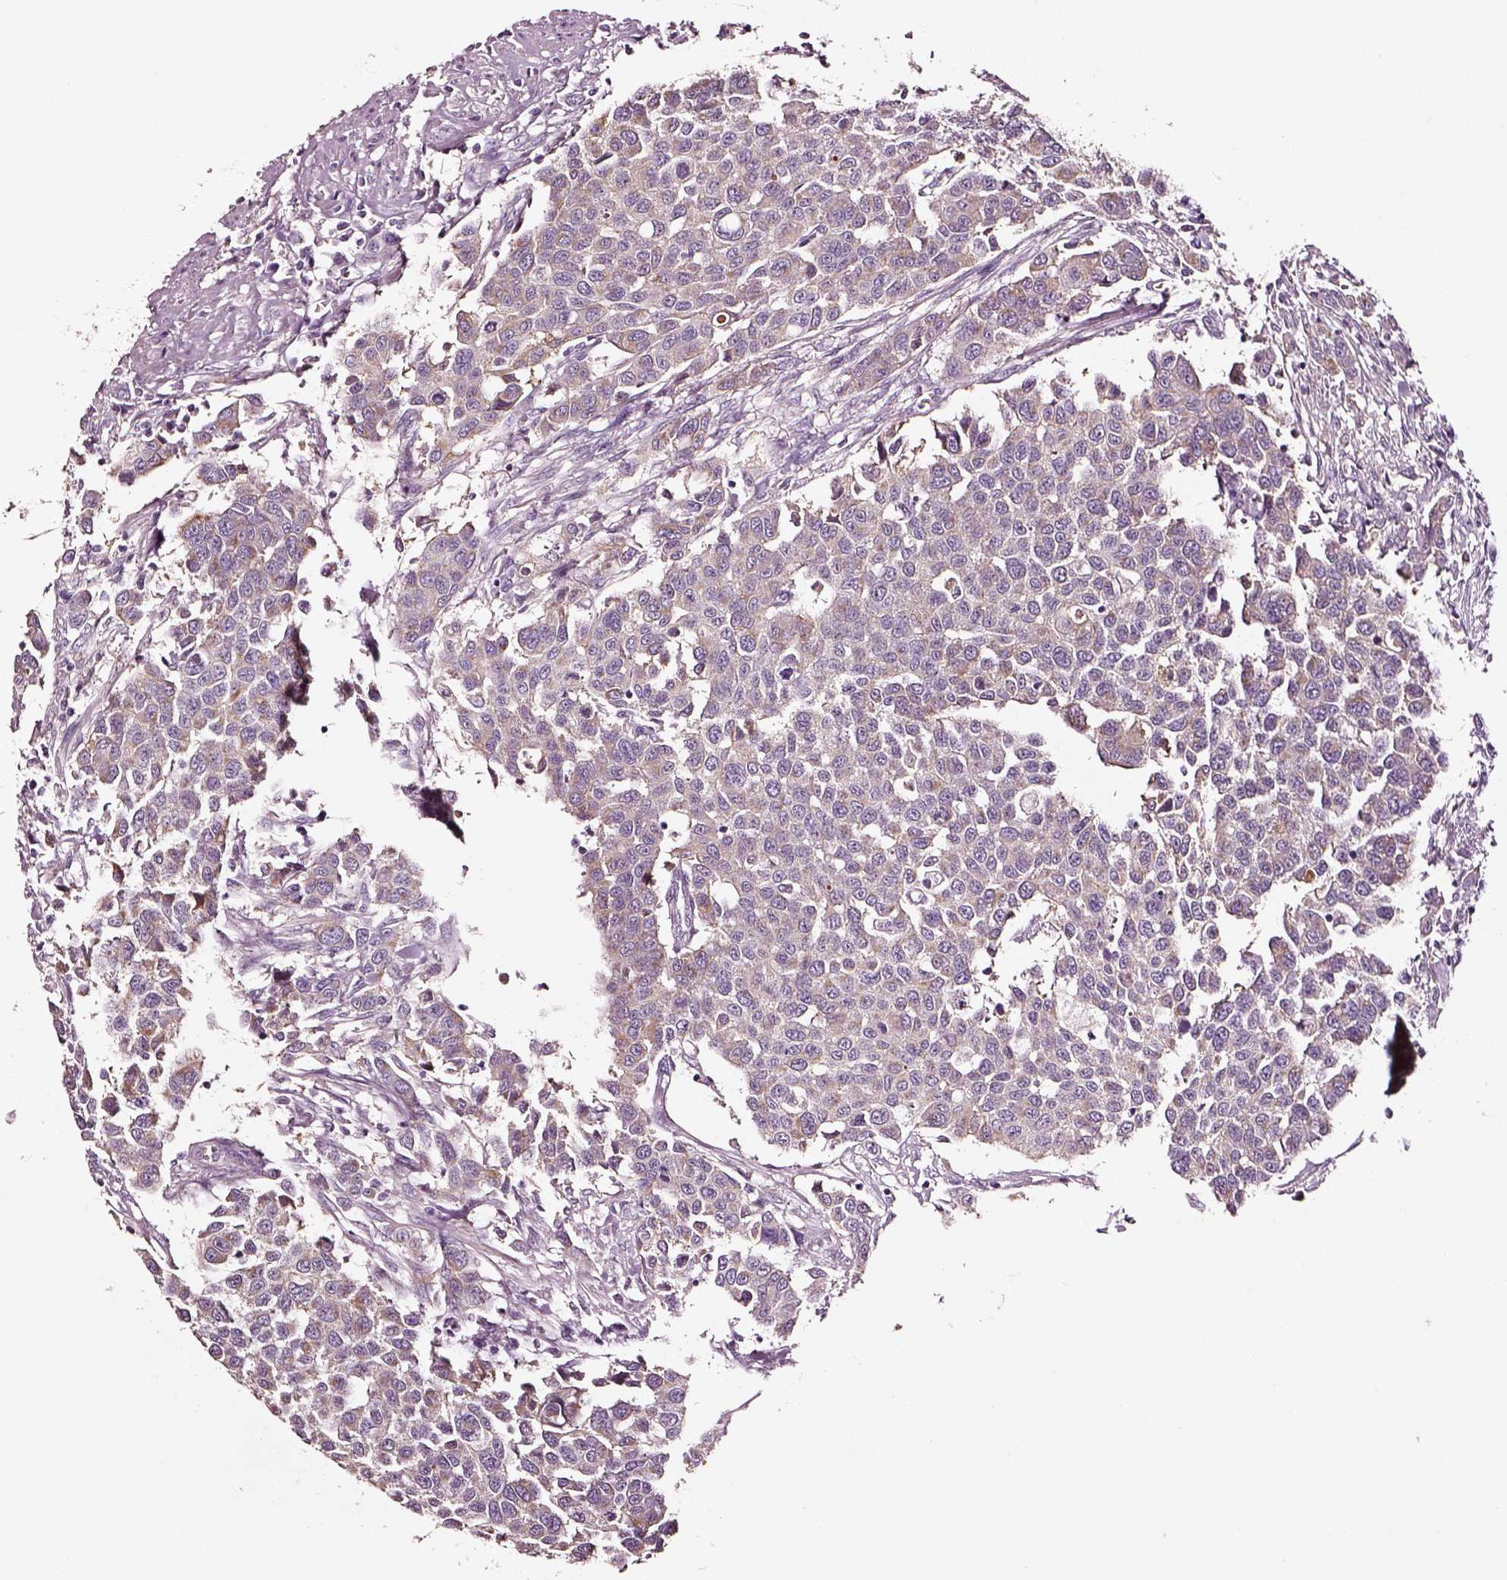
{"staining": {"intensity": "negative", "quantity": "none", "location": "none"}, "tissue": "urothelial cancer", "cell_type": "Tumor cells", "image_type": "cancer", "snomed": [{"axis": "morphology", "description": "Urothelial carcinoma, High grade"}, {"axis": "topography", "description": "Urinary bladder"}], "caption": "An image of human urothelial cancer is negative for staining in tumor cells. Nuclei are stained in blue.", "gene": "AADAT", "patient": {"sex": "female", "age": 58}}